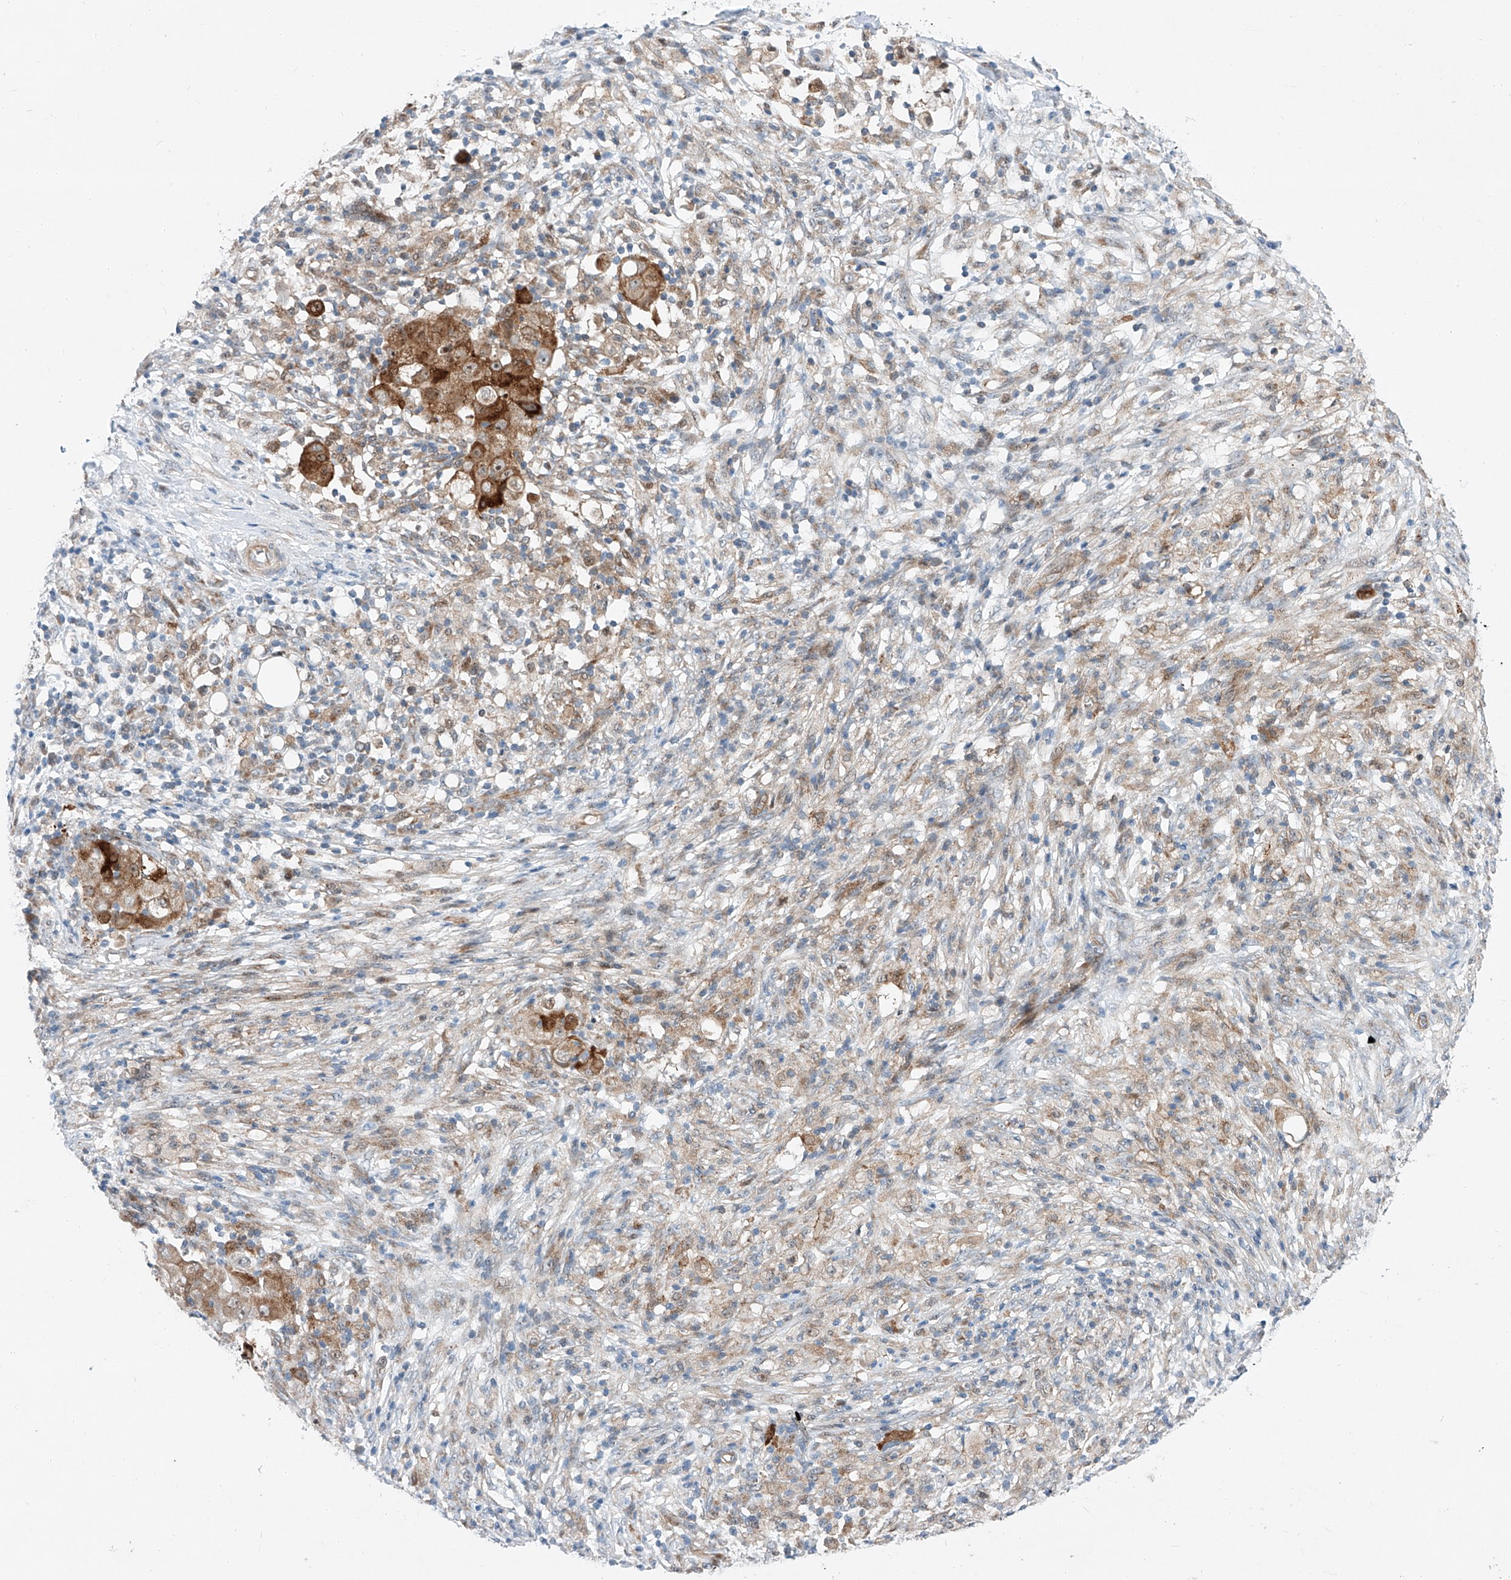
{"staining": {"intensity": "moderate", "quantity": "25%-75%", "location": "cytoplasmic/membranous"}, "tissue": "ovarian cancer", "cell_type": "Tumor cells", "image_type": "cancer", "snomed": [{"axis": "morphology", "description": "Carcinoma, endometroid"}, {"axis": "topography", "description": "Ovary"}], "caption": "An IHC photomicrograph of tumor tissue is shown. Protein staining in brown labels moderate cytoplasmic/membranous positivity in ovarian cancer (endometroid carcinoma) within tumor cells.", "gene": "CLDND1", "patient": {"sex": "female", "age": 42}}